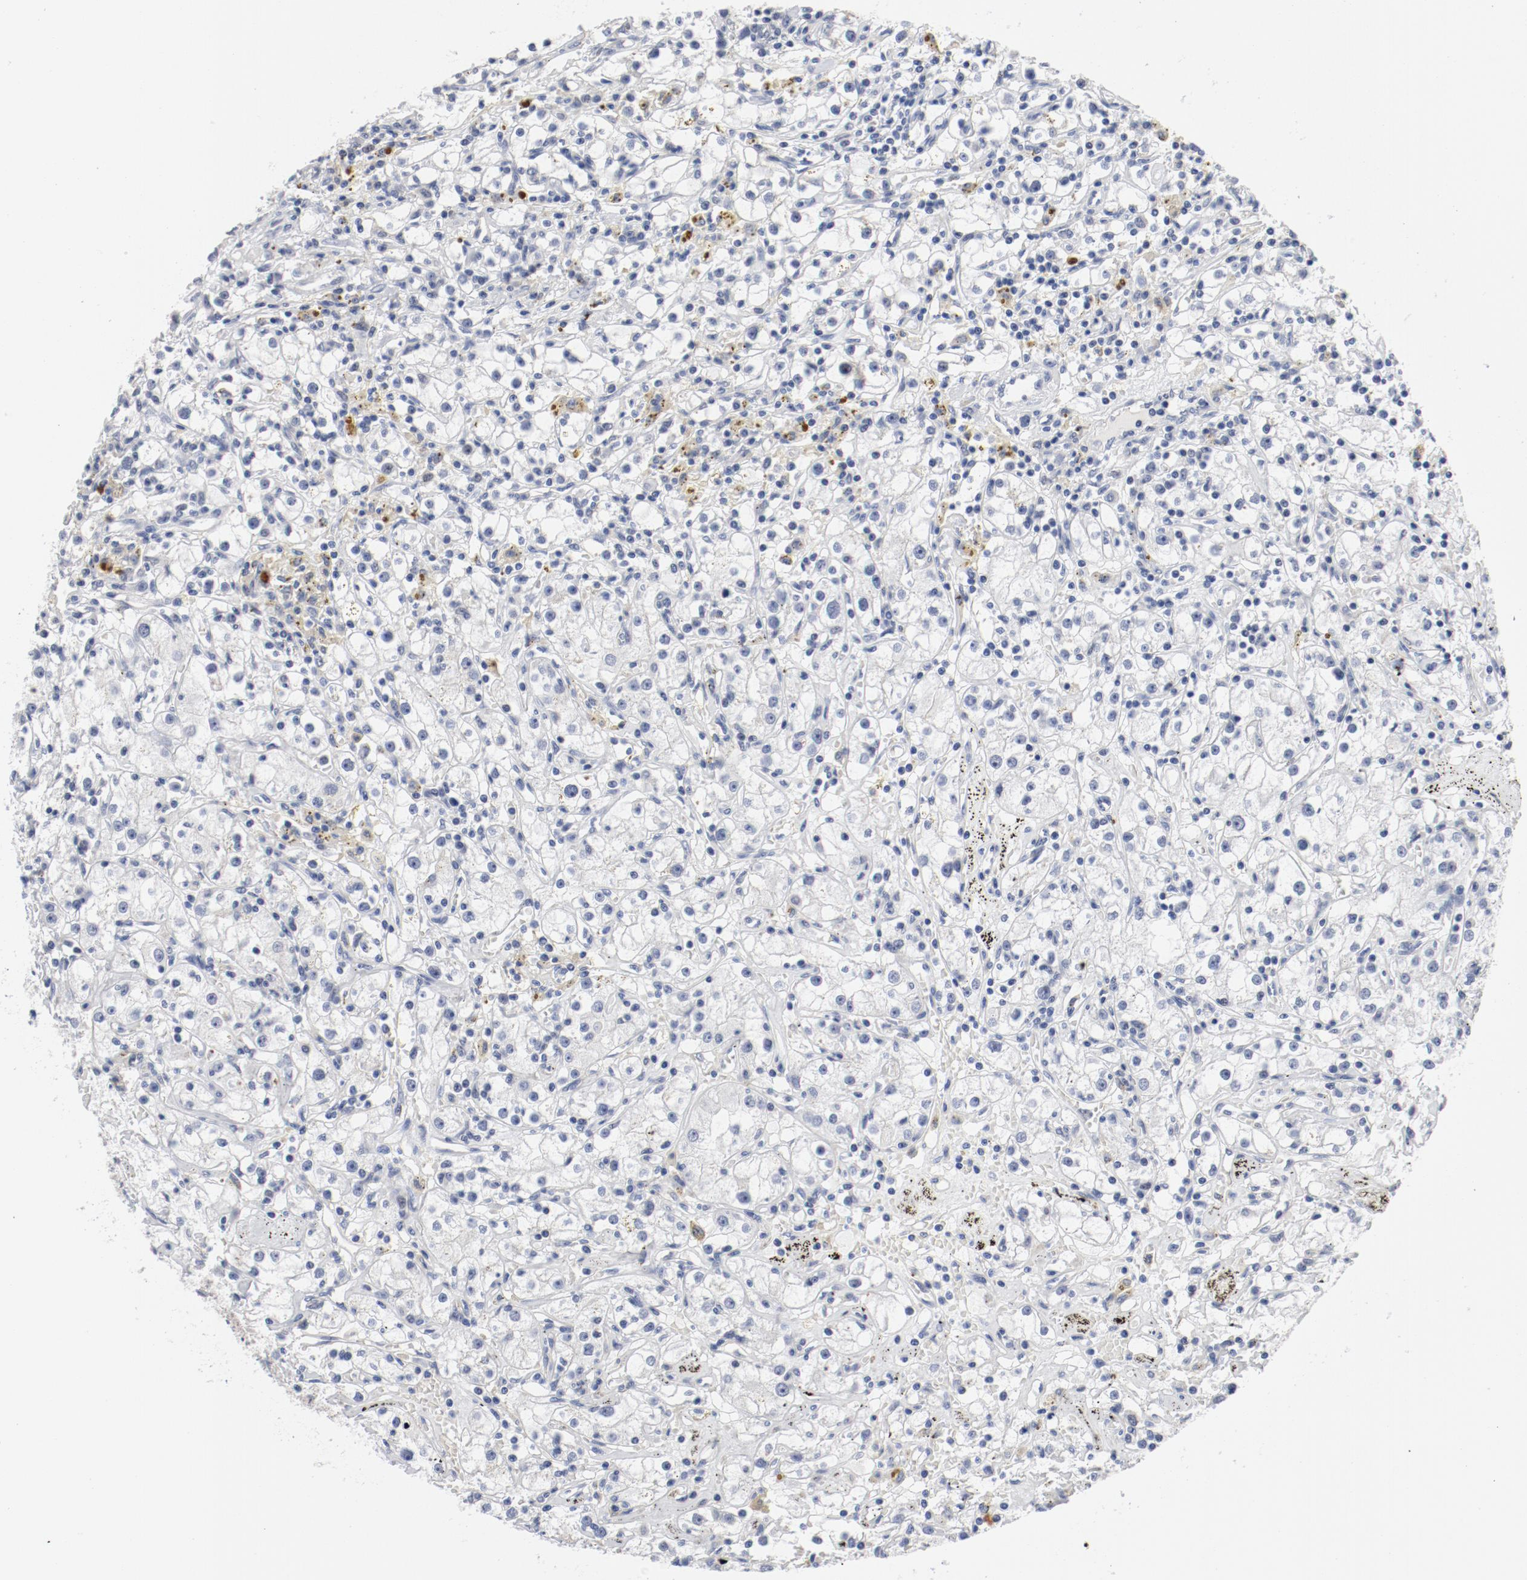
{"staining": {"intensity": "negative", "quantity": "none", "location": "none"}, "tissue": "renal cancer", "cell_type": "Tumor cells", "image_type": "cancer", "snomed": [{"axis": "morphology", "description": "Adenocarcinoma, NOS"}, {"axis": "topography", "description": "Kidney"}], "caption": "Immunohistochemistry (IHC) image of human adenocarcinoma (renal) stained for a protein (brown), which reveals no expression in tumor cells.", "gene": "ANKLE2", "patient": {"sex": "male", "age": 56}}